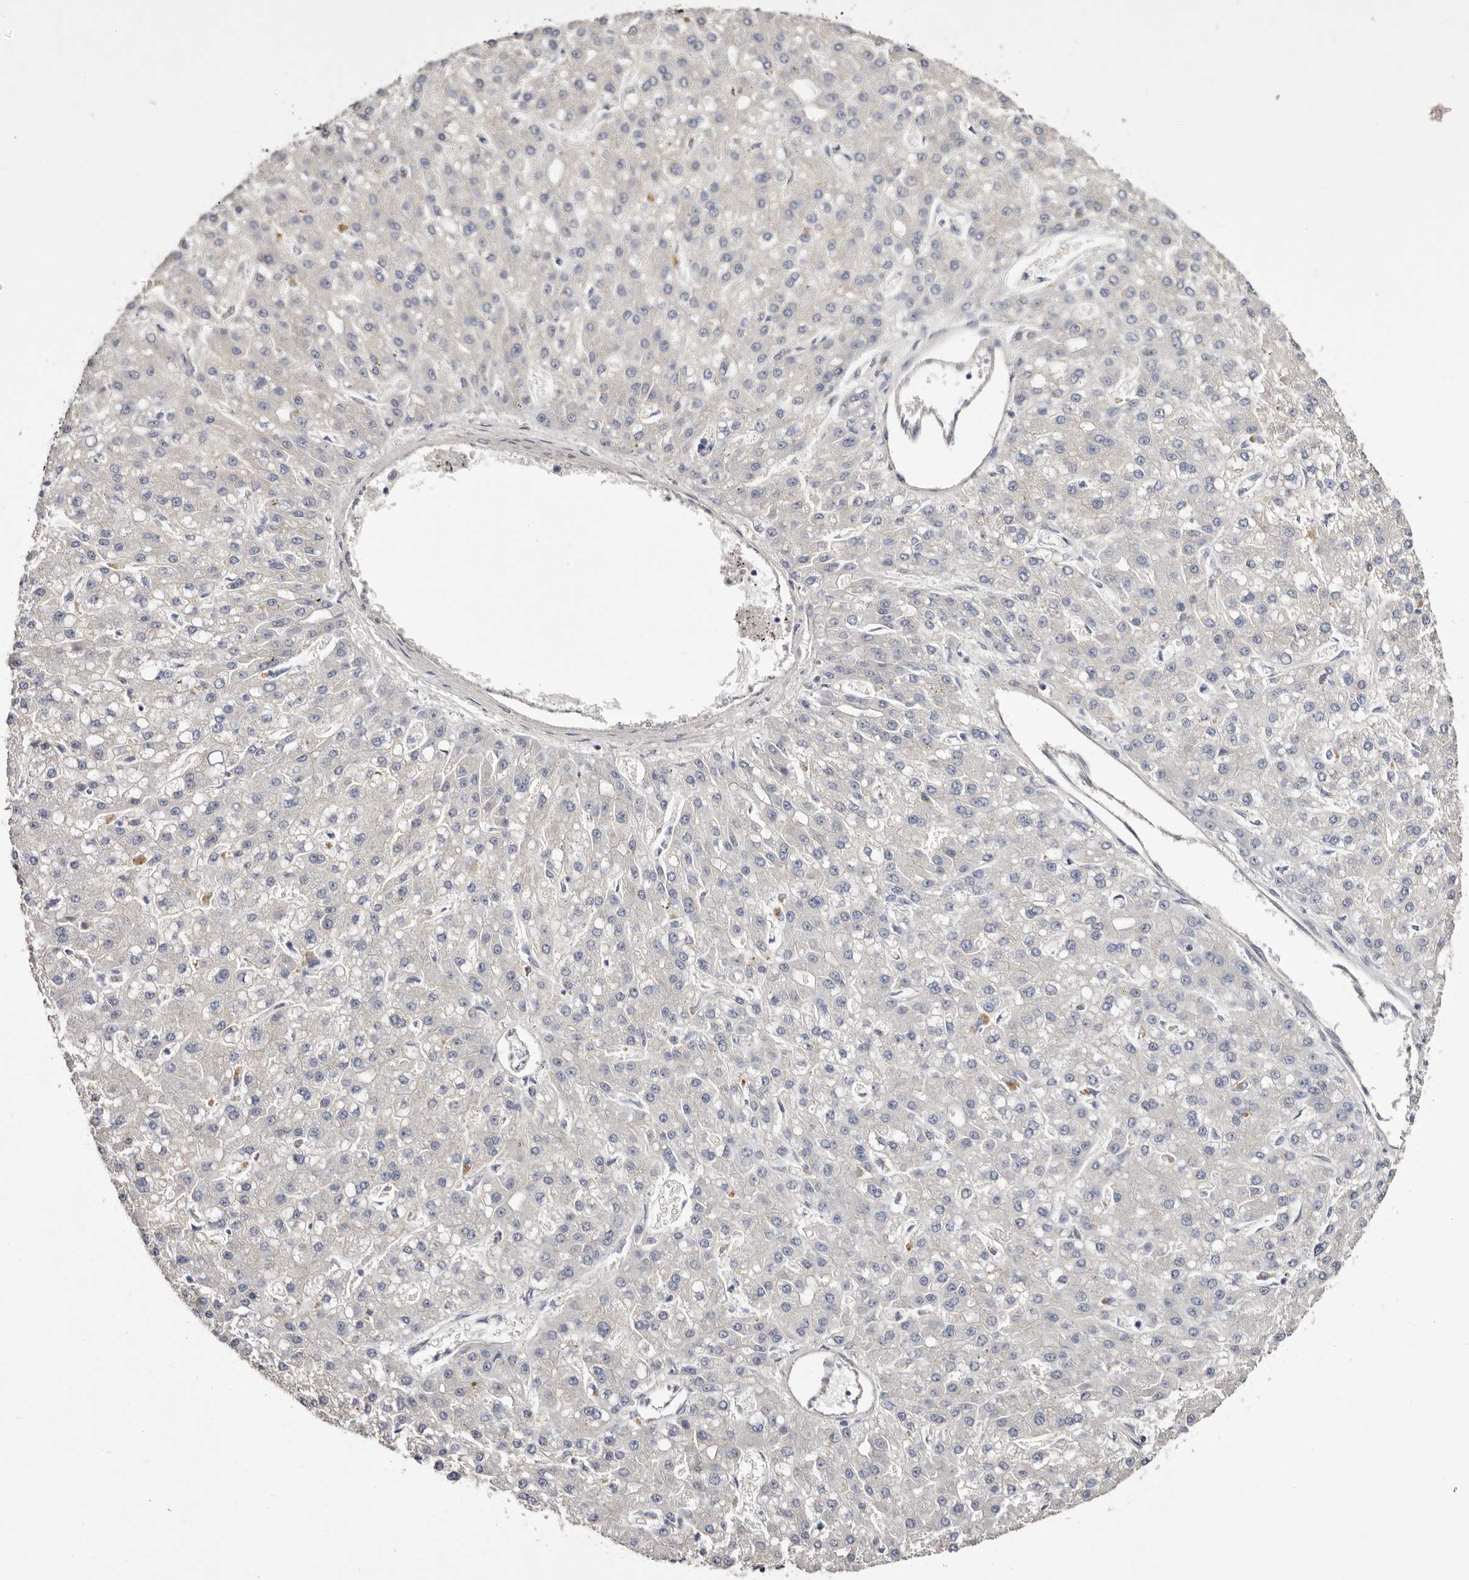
{"staining": {"intensity": "negative", "quantity": "none", "location": "none"}, "tissue": "liver cancer", "cell_type": "Tumor cells", "image_type": "cancer", "snomed": [{"axis": "morphology", "description": "Carcinoma, Hepatocellular, NOS"}, {"axis": "topography", "description": "Liver"}], "caption": "This is an immunohistochemistry micrograph of human liver hepatocellular carcinoma. There is no staining in tumor cells.", "gene": "FAM167B", "patient": {"sex": "male", "age": 67}}